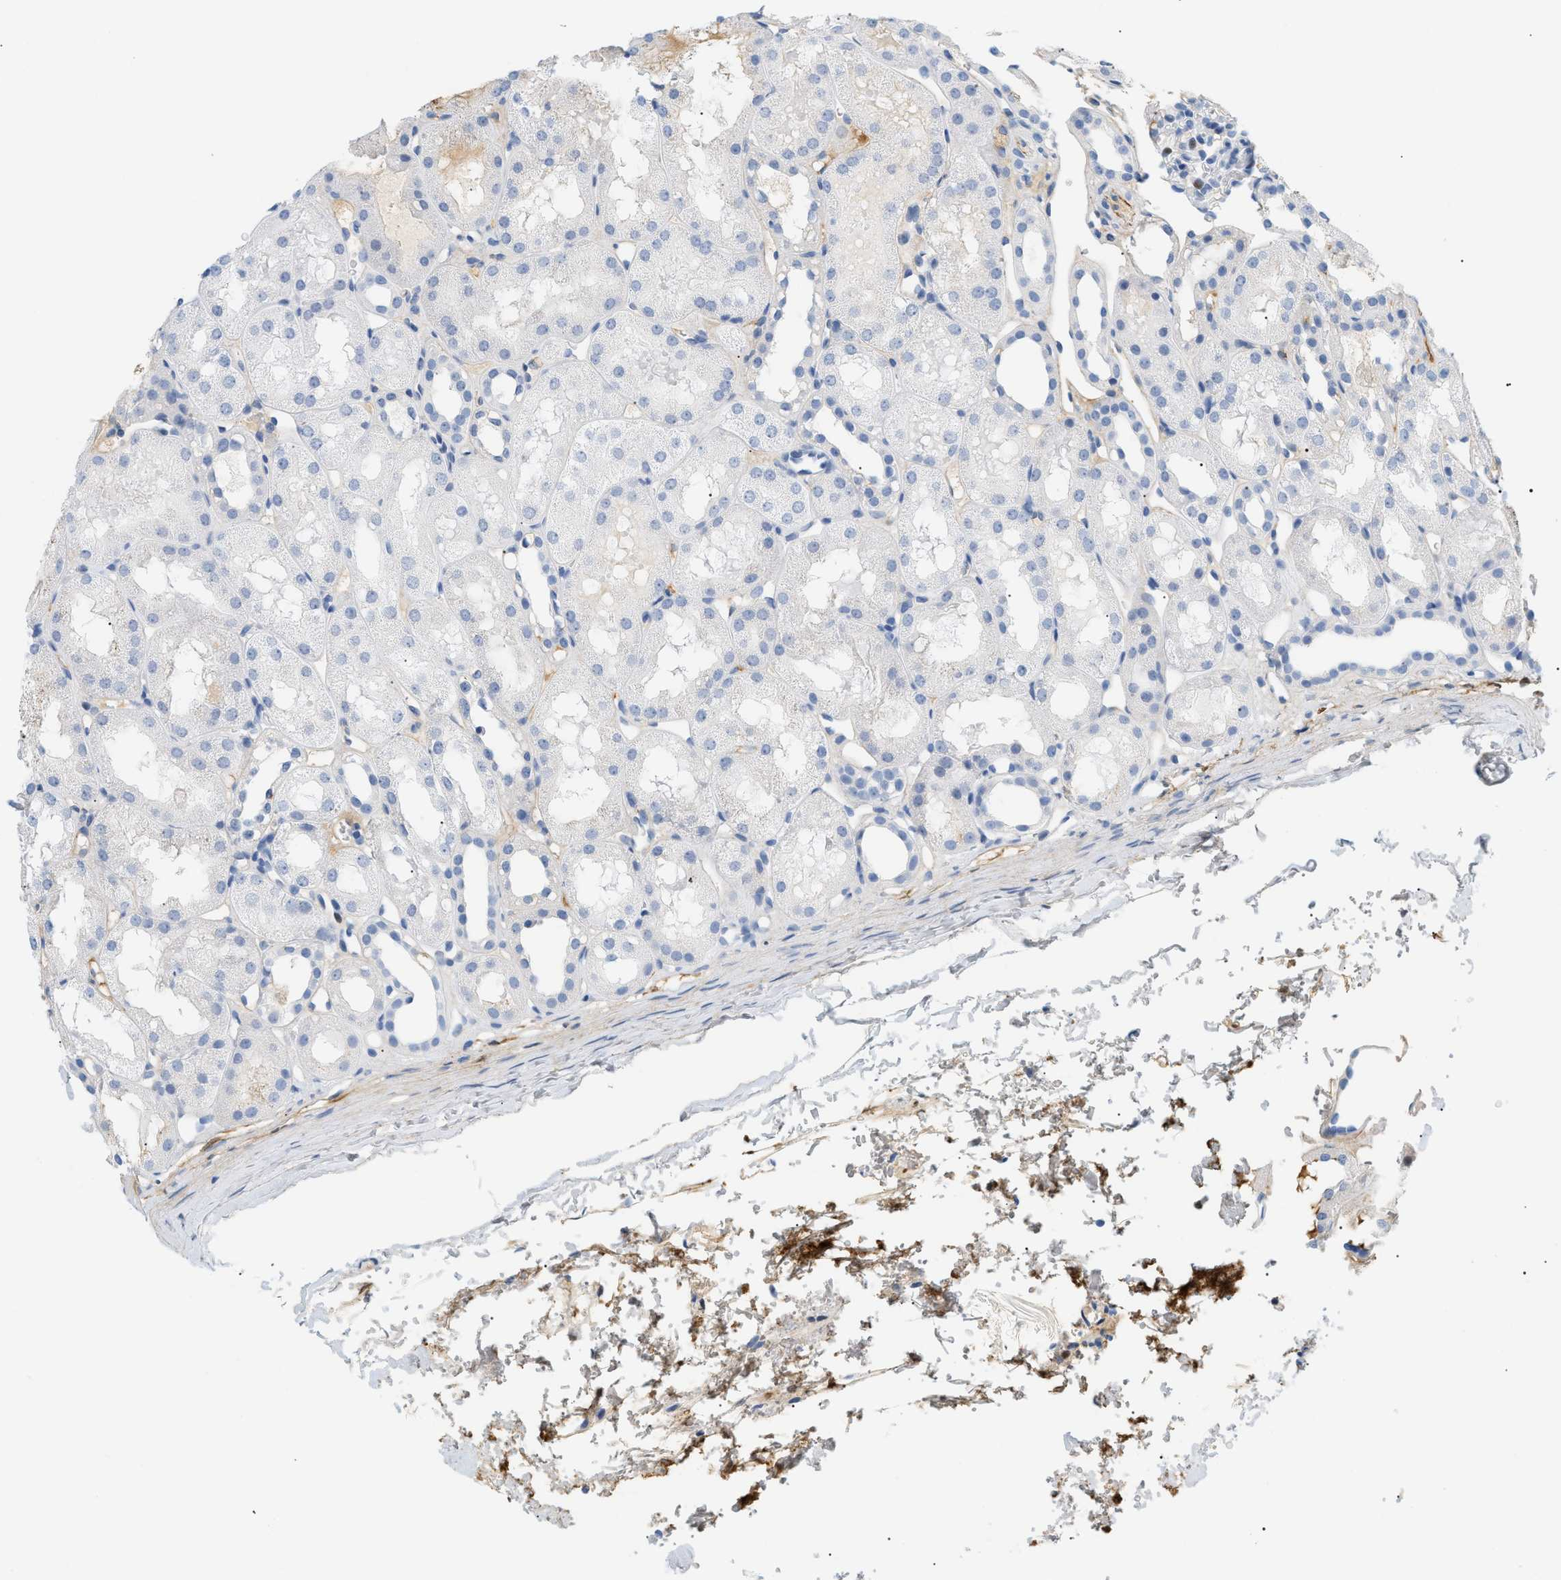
{"staining": {"intensity": "negative", "quantity": "none", "location": "none"}, "tissue": "kidney", "cell_type": "Cells in glomeruli", "image_type": "normal", "snomed": [{"axis": "morphology", "description": "Normal tissue, NOS"}, {"axis": "topography", "description": "Kidney"}, {"axis": "topography", "description": "Urinary bladder"}], "caption": "High magnification brightfield microscopy of normal kidney stained with DAB (3,3'-diaminobenzidine) (brown) and counterstained with hematoxylin (blue): cells in glomeruli show no significant staining. (Immunohistochemistry (ihc), brightfield microscopy, high magnification).", "gene": "CFH", "patient": {"sex": "male", "age": 16}}